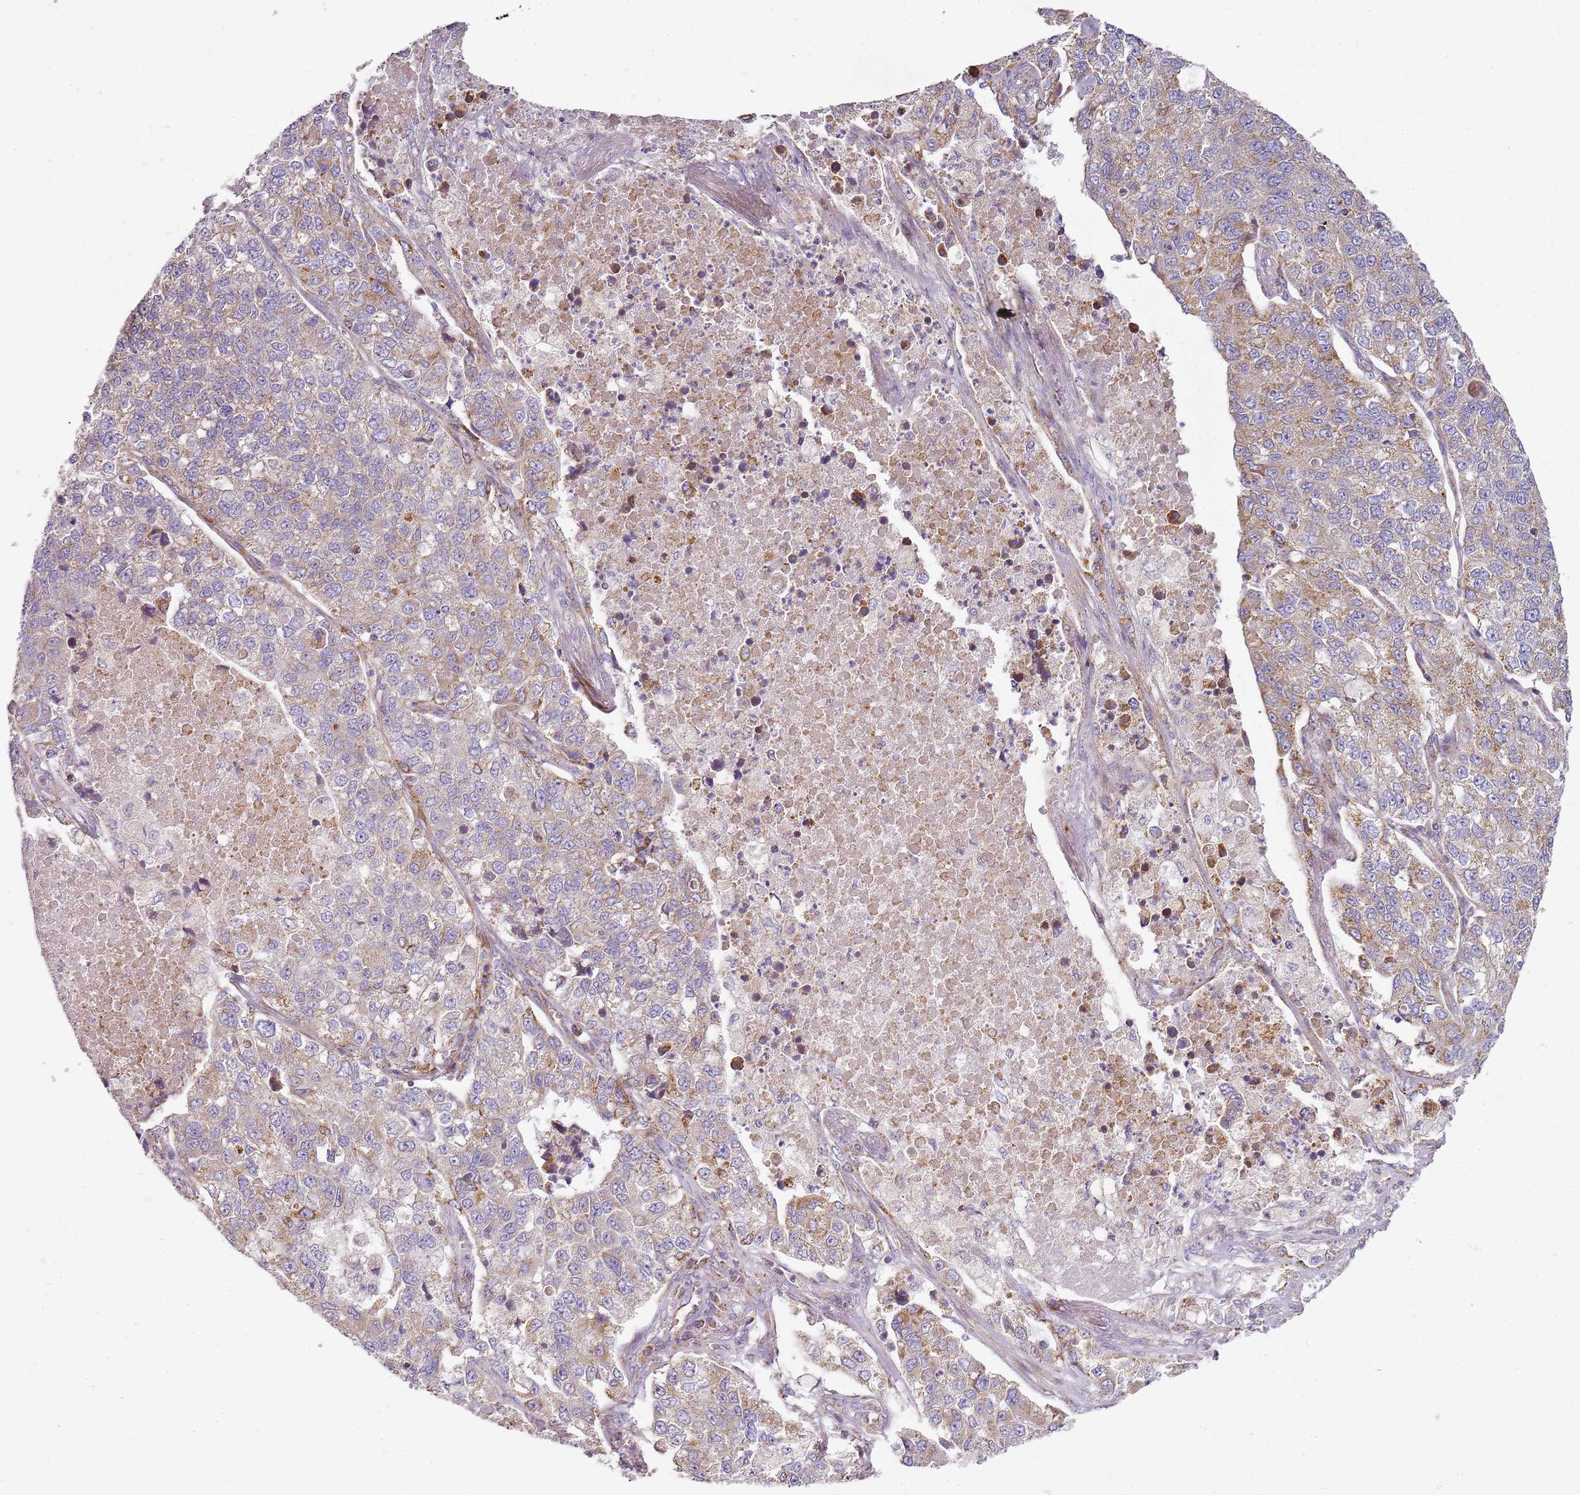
{"staining": {"intensity": "moderate", "quantity": "25%-75%", "location": "cytoplasmic/membranous"}, "tissue": "lung cancer", "cell_type": "Tumor cells", "image_type": "cancer", "snomed": [{"axis": "morphology", "description": "Adenocarcinoma, NOS"}, {"axis": "topography", "description": "Lung"}], "caption": "A micrograph of lung cancer stained for a protein reveals moderate cytoplasmic/membranous brown staining in tumor cells. (brown staining indicates protein expression, while blue staining denotes nuclei).", "gene": "TMEM200C", "patient": {"sex": "male", "age": 49}}